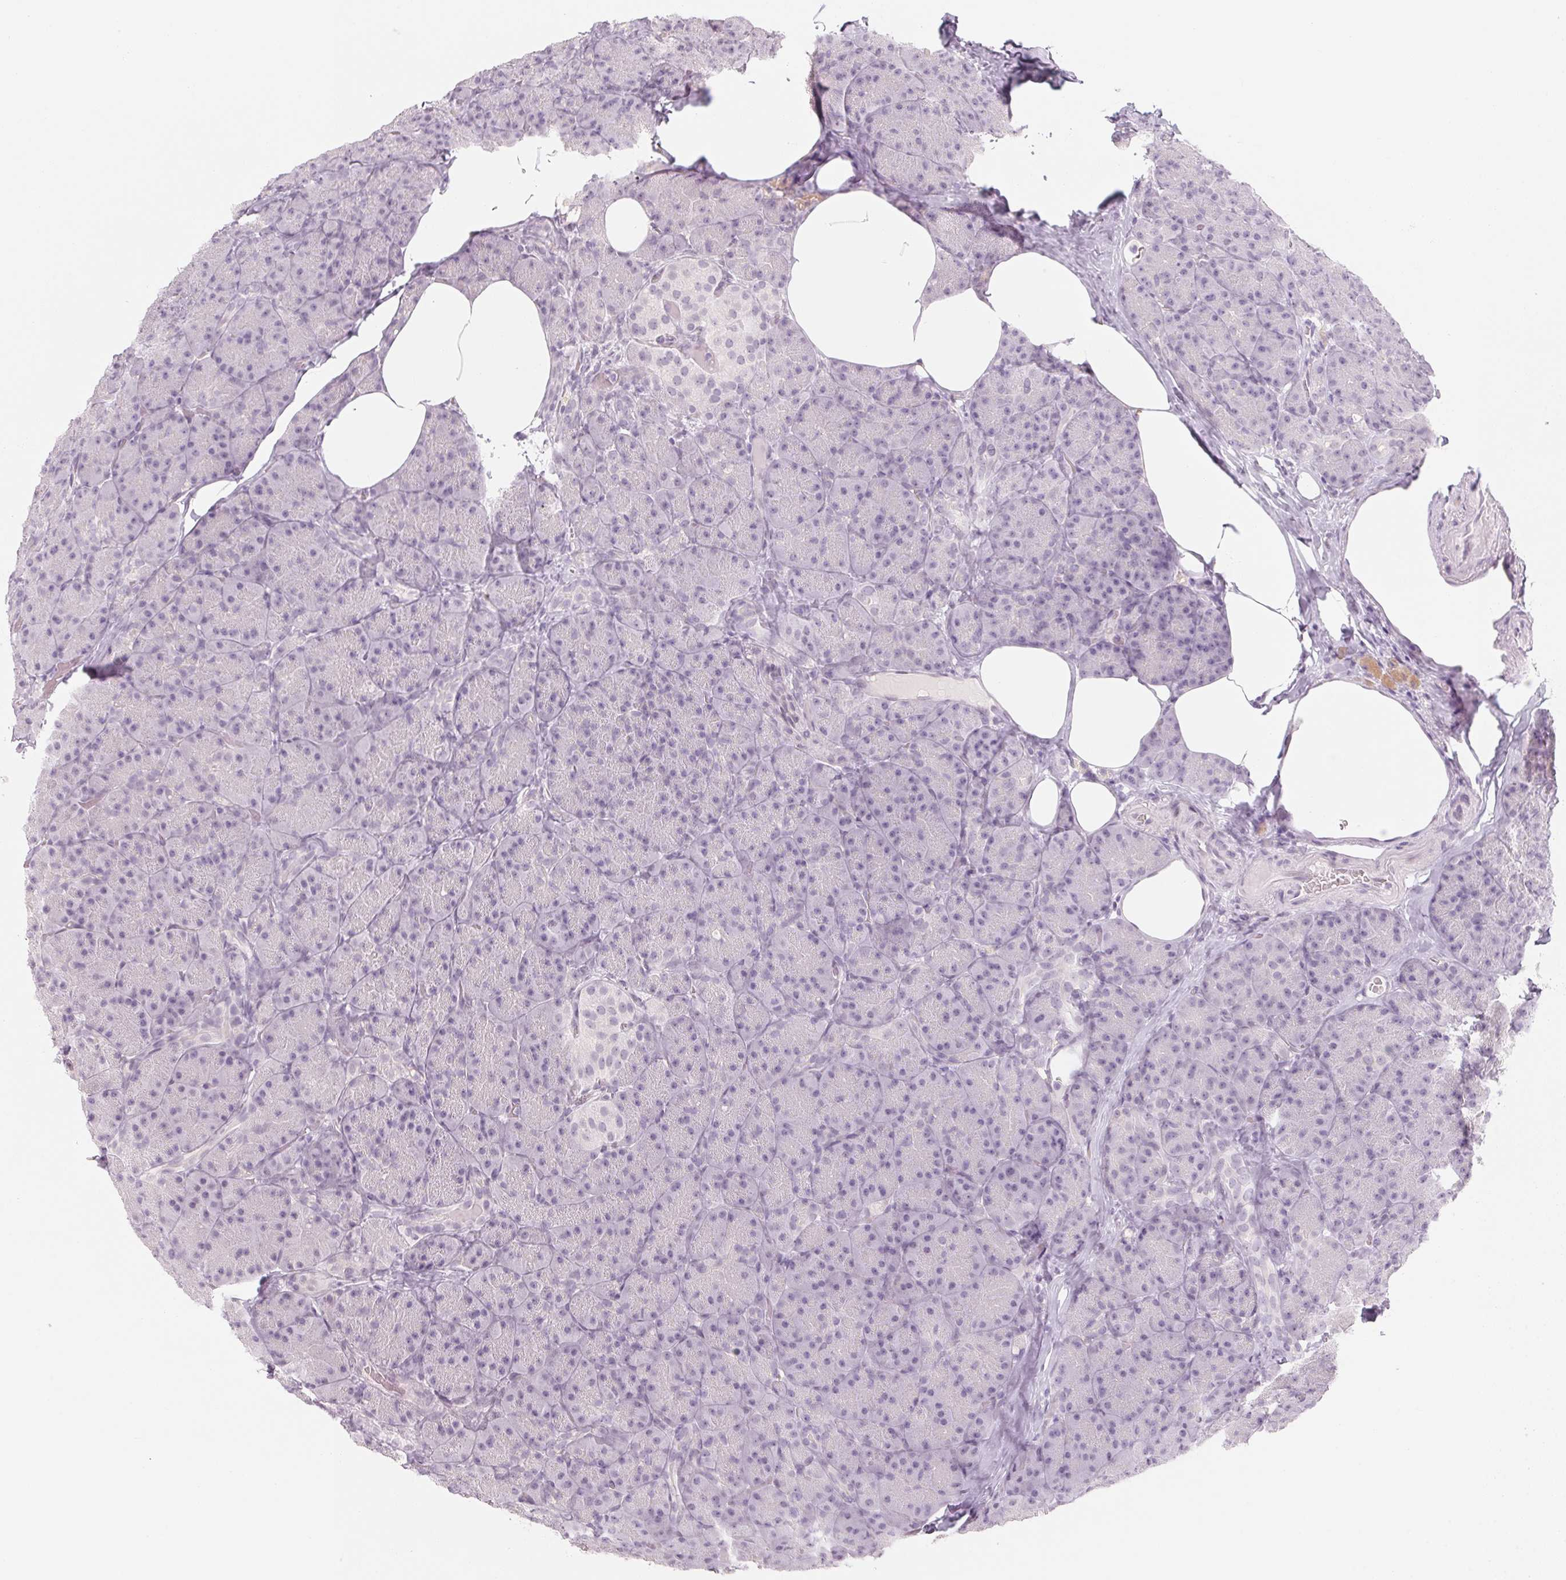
{"staining": {"intensity": "negative", "quantity": "none", "location": "none"}, "tissue": "pancreas", "cell_type": "Exocrine glandular cells", "image_type": "normal", "snomed": [{"axis": "morphology", "description": "Normal tissue, NOS"}, {"axis": "topography", "description": "Pancreas"}], "caption": "The micrograph reveals no staining of exocrine glandular cells in unremarkable pancreas. (DAB IHC visualized using brightfield microscopy, high magnification).", "gene": "KCNQ2", "patient": {"sex": "male", "age": 57}}